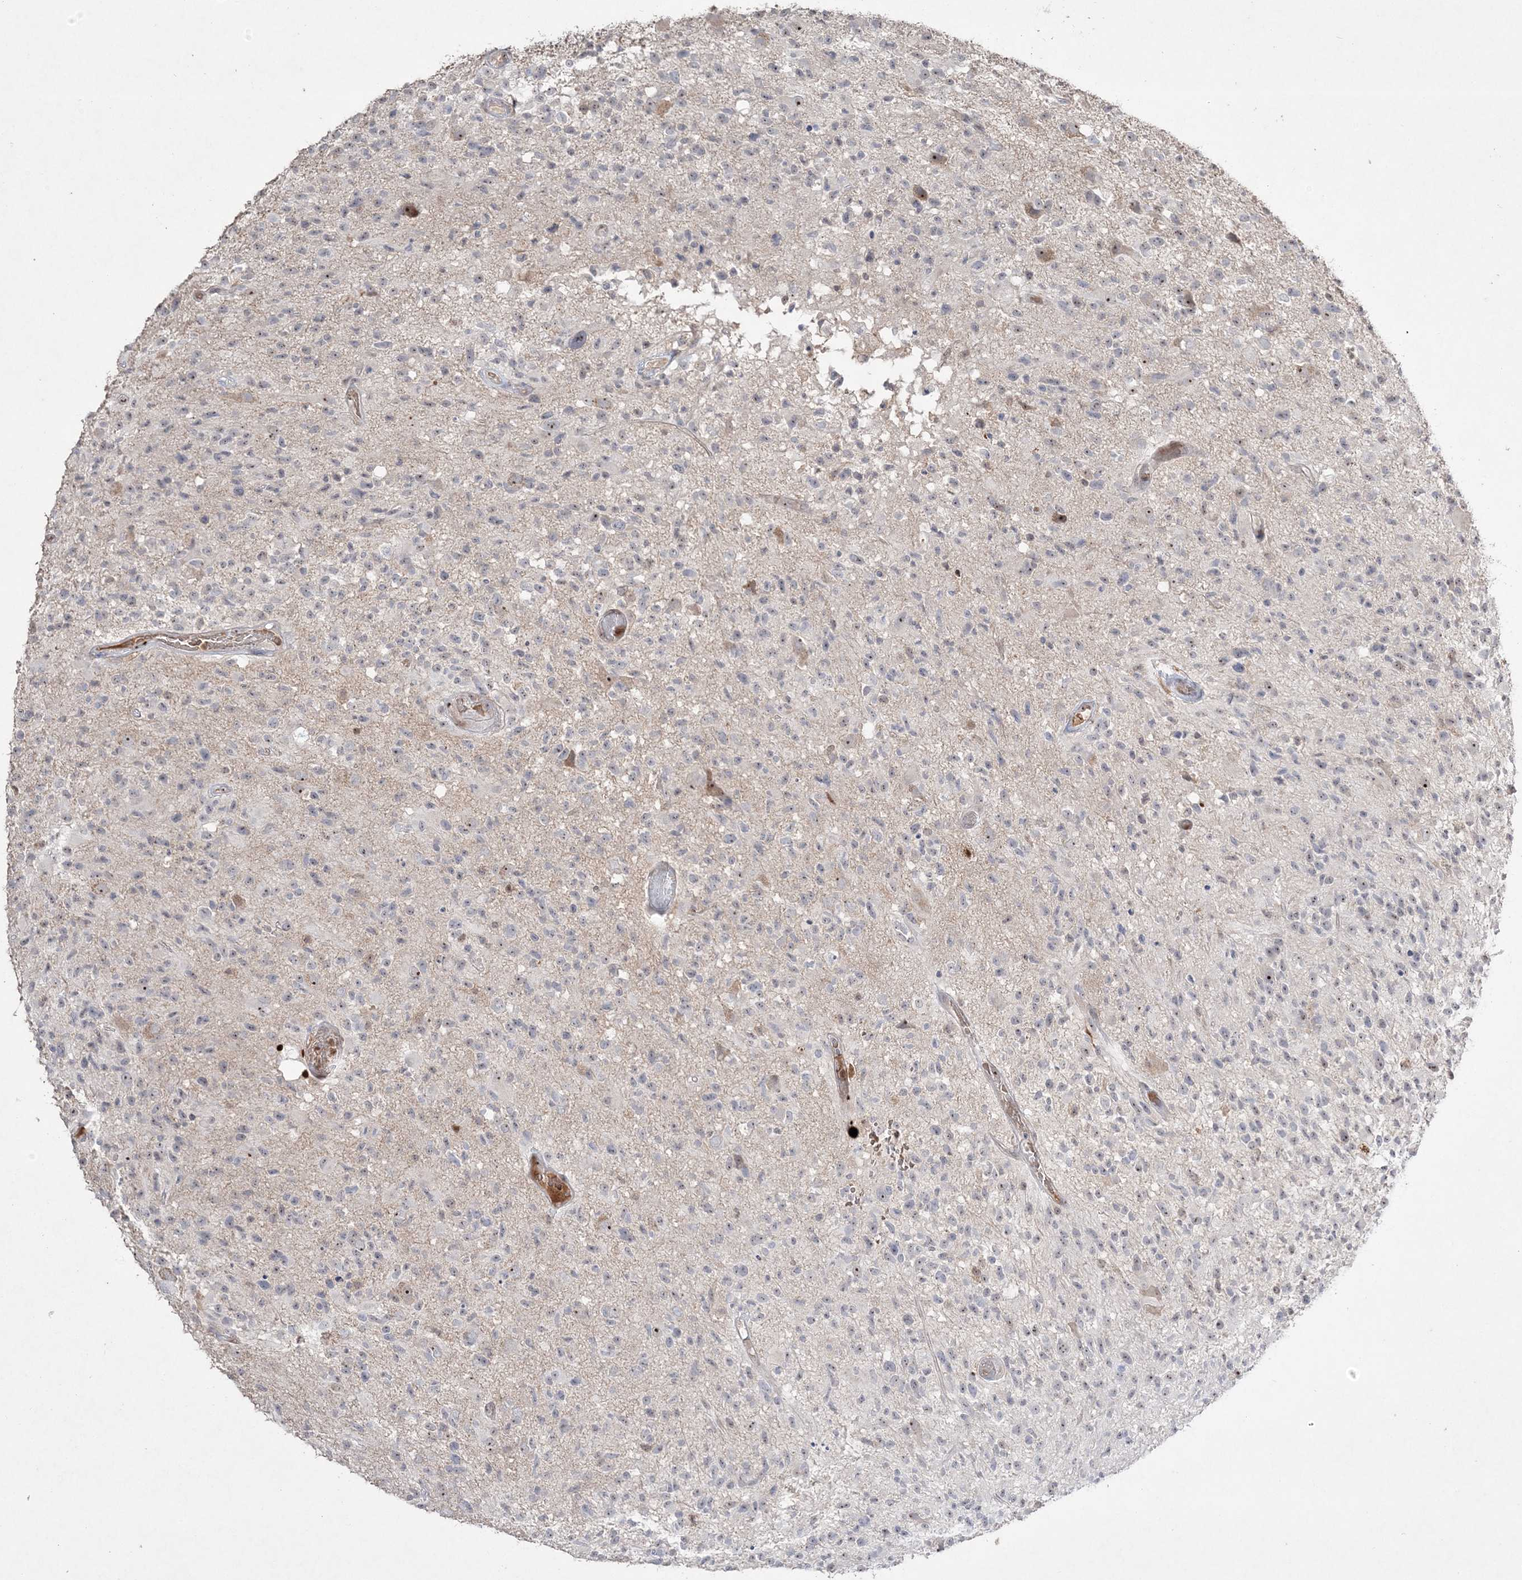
{"staining": {"intensity": "moderate", "quantity": "<25%", "location": "nuclear"}, "tissue": "glioma", "cell_type": "Tumor cells", "image_type": "cancer", "snomed": [{"axis": "morphology", "description": "Glioma, malignant, High grade"}, {"axis": "morphology", "description": "Glioblastoma, NOS"}, {"axis": "topography", "description": "Brain"}], "caption": "An IHC image of tumor tissue is shown. Protein staining in brown shows moderate nuclear positivity in glioma within tumor cells. (Brightfield microscopy of DAB IHC at high magnification).", "gene": "NOP16", "patient": {"sex": "male", "age": 60}}